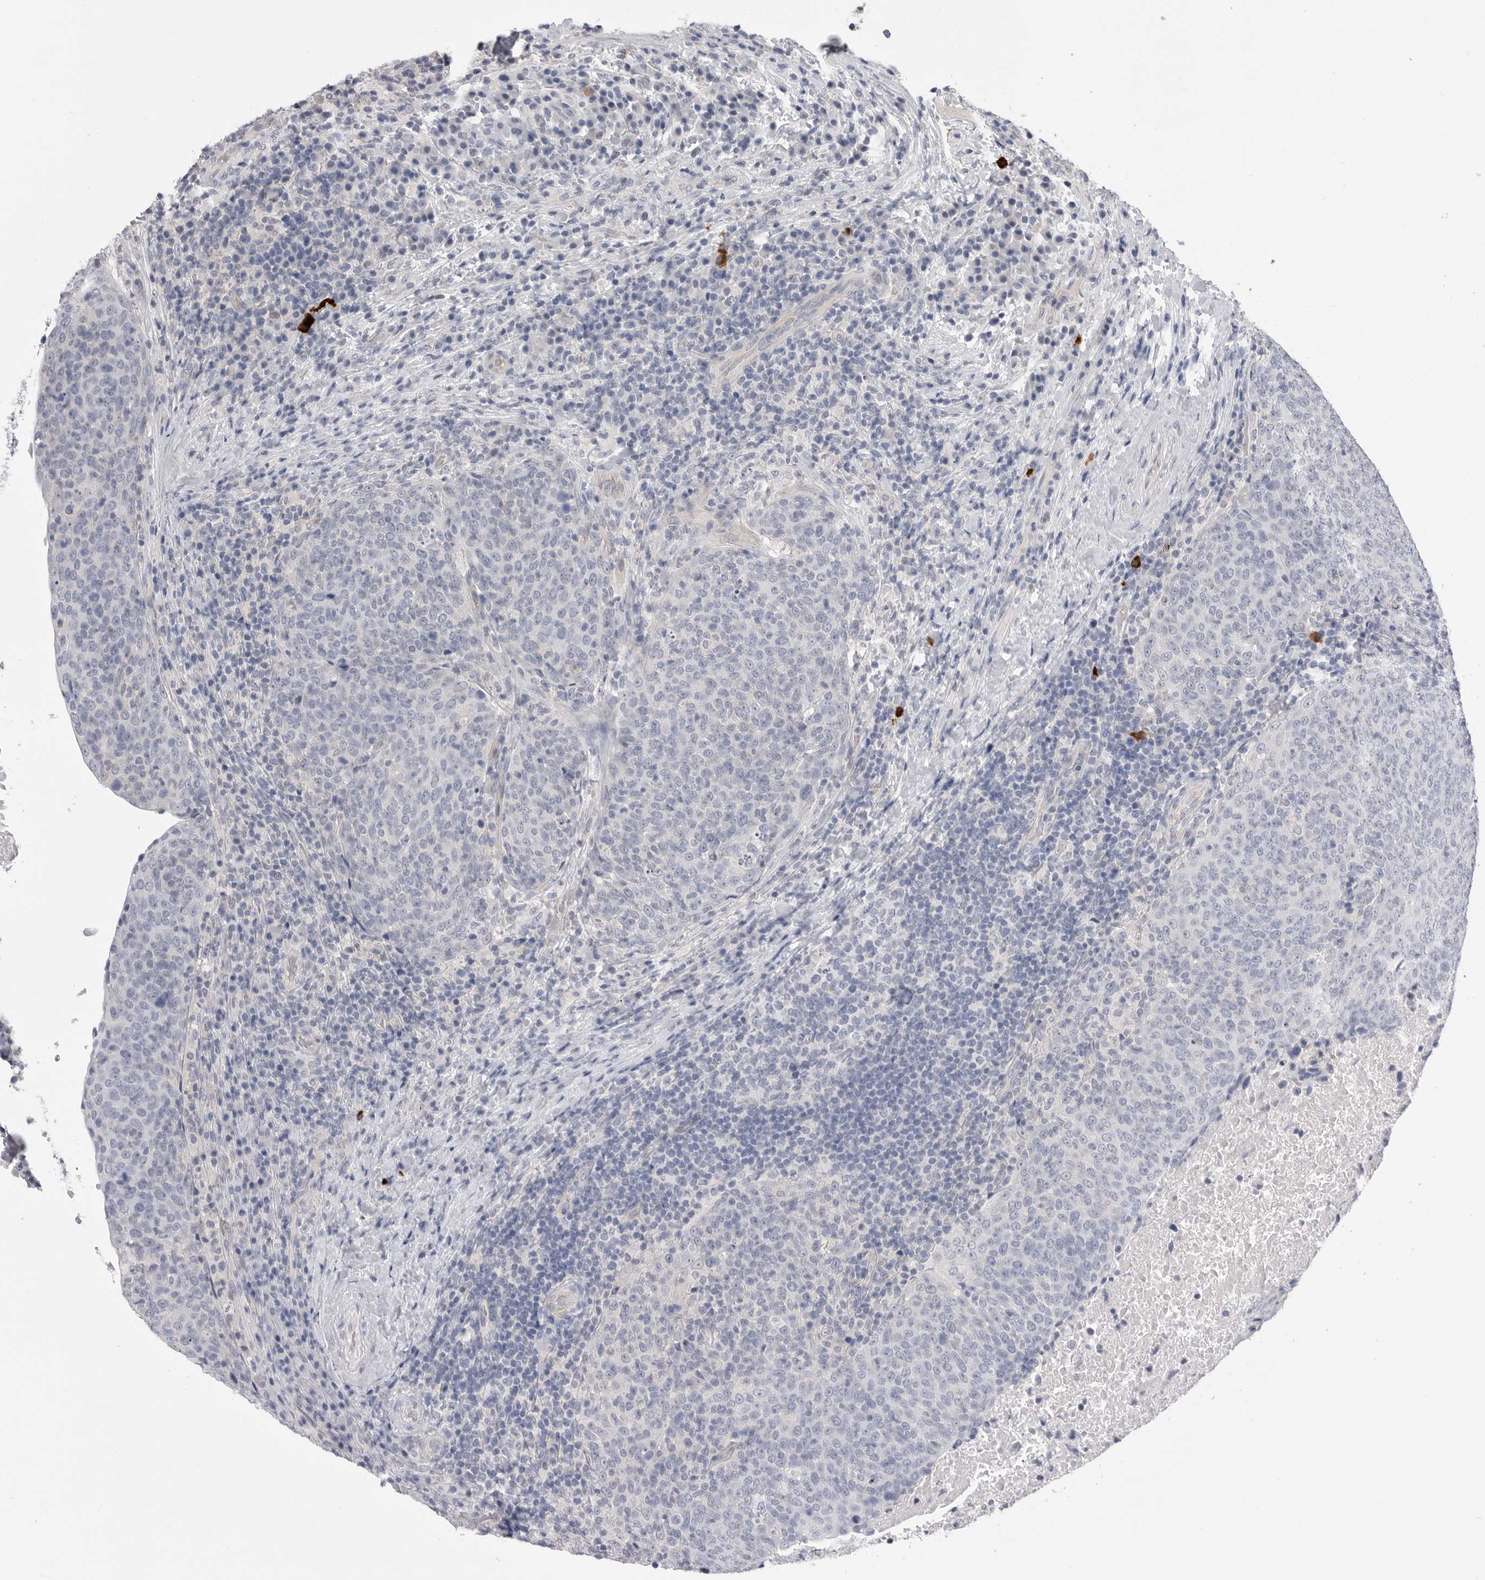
{"staining": {"intensity": "negative", "quantity": "none", "location": "none"}, "tissue": "head and neck cancer", "cell_type": "Tumor cells", "image_type": "cancer", "snomed": [{"axis": "morphology", "description": "Squamous cell carcinoma, NOS"}, {"axis": "morphology", "description": "Squamous cell carcinoma, metastatic, NOS"}, {"axis": "topography", "description": "Lymph node"}, {"axis": "topography", "description": "Head-Neck"}], "caption": "An immunohistochemistry (IHC) photomicrograph of head and neck cancer (squamous cell carcinoma) is shown. There is no staining in tumor cells of head and neck cancer (squamous cell carcinoma). (Stains: DAB (3,3'-diaminobenzidine) IHC with hematoxylin counter stain, Microscopy: brightfield microscopy at high magnification).", "gene": "DLGAP3", "patient": {"sex": "male", "age": 62}}